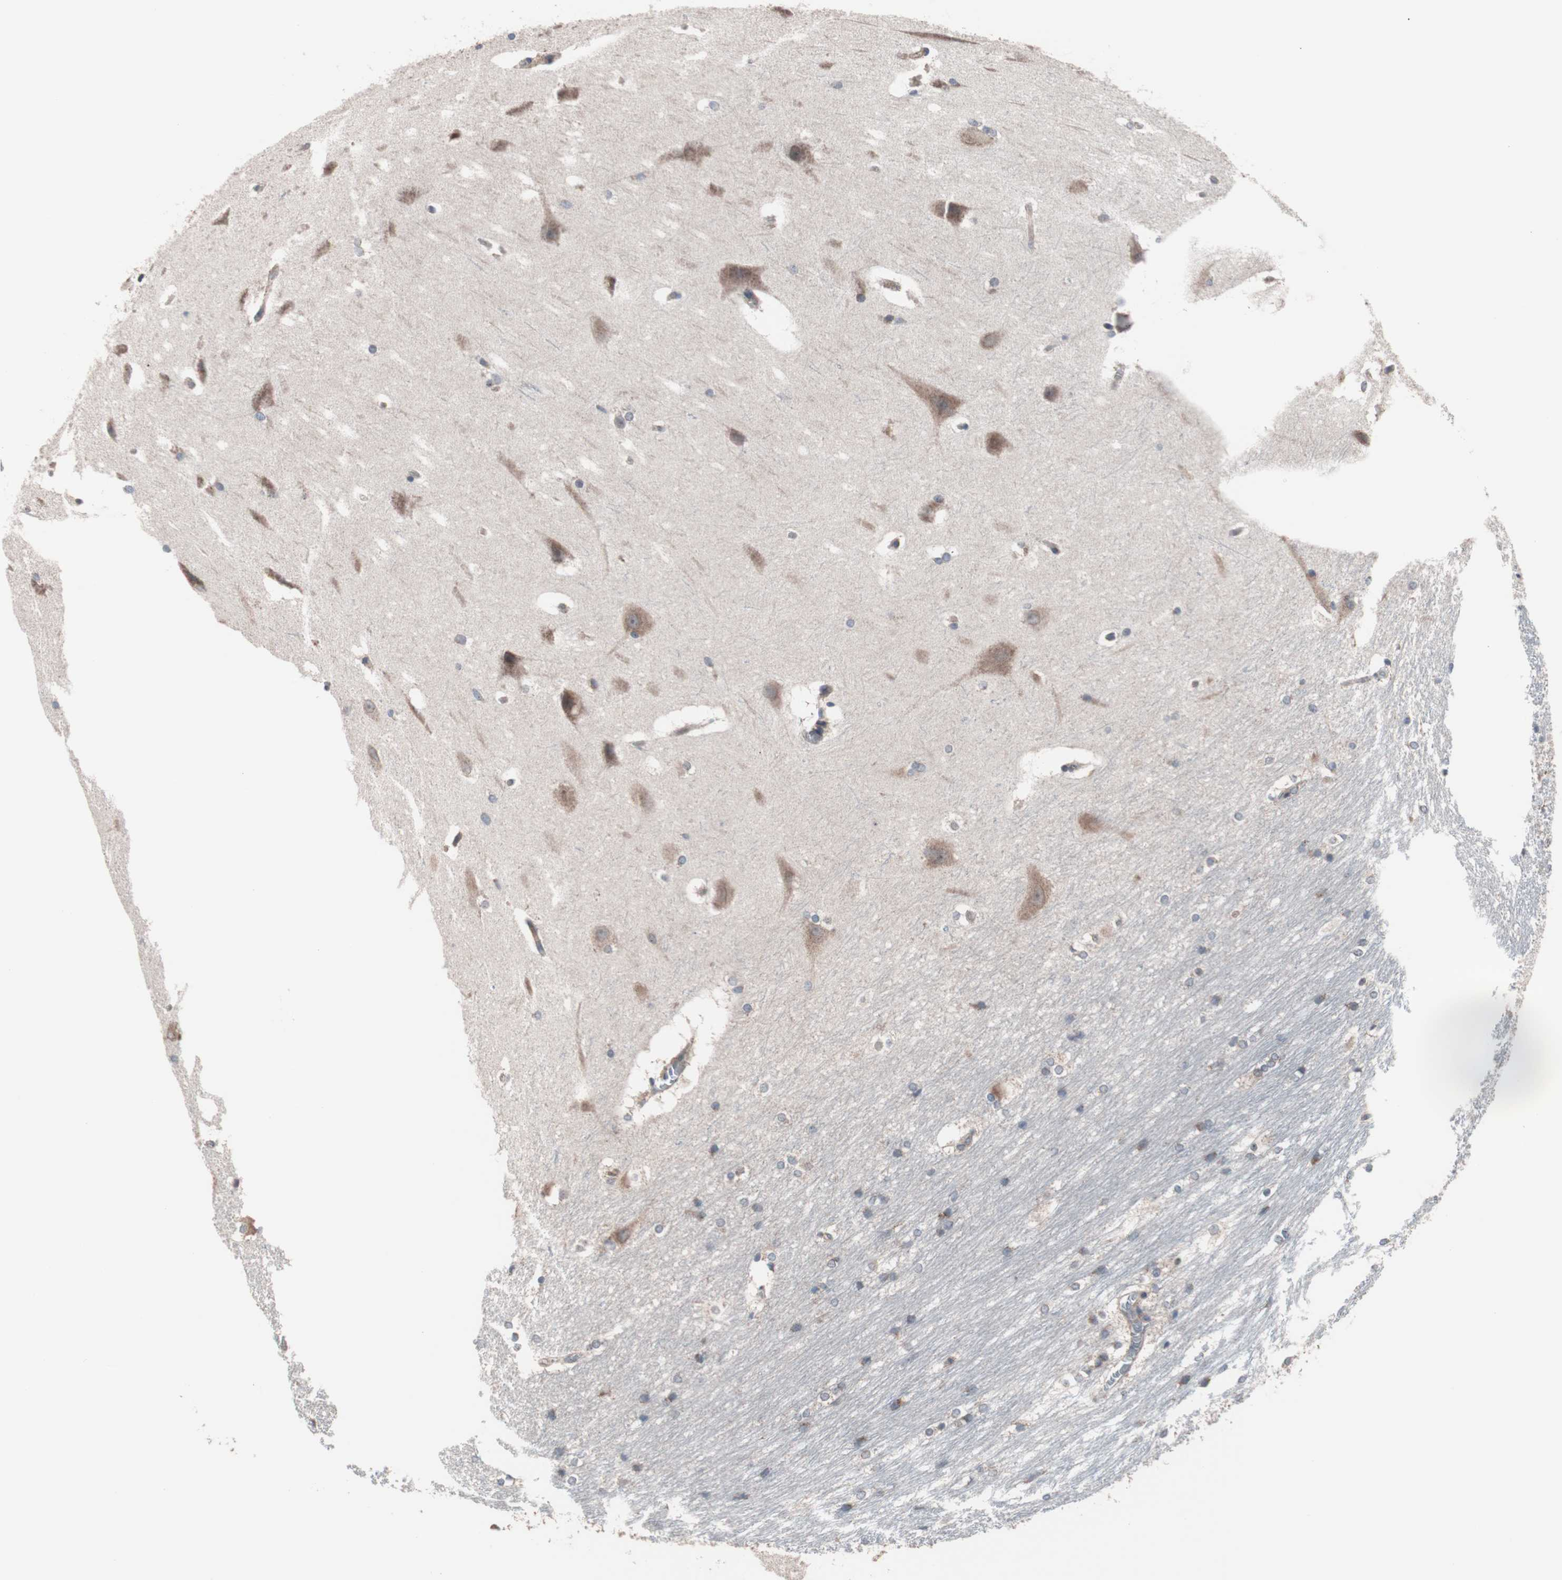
{"staining": {"intensity": "moderate", "quantity": "25%-75%", "location": "cytoplasmic/membranous"}, "tissue": "hippocampus", "cell_type": "Glial cells", "image_type": "normal", "snomed": [{"axis": "morphology", "description": "Normal tissue, NOS"}, {"axis": "topography", "description": "Hippocampus"}], "caption": "This histopathology image exhibits benign hippocampus stained with IHC to label a protein in brown. The cytoplasmic/membranous of glial cells show moderate positivity for the protein. Nuclei are counter-stained blue.", "gene": "CTTNBP2NL", "patient": {"sex": "female", "age": 19}}